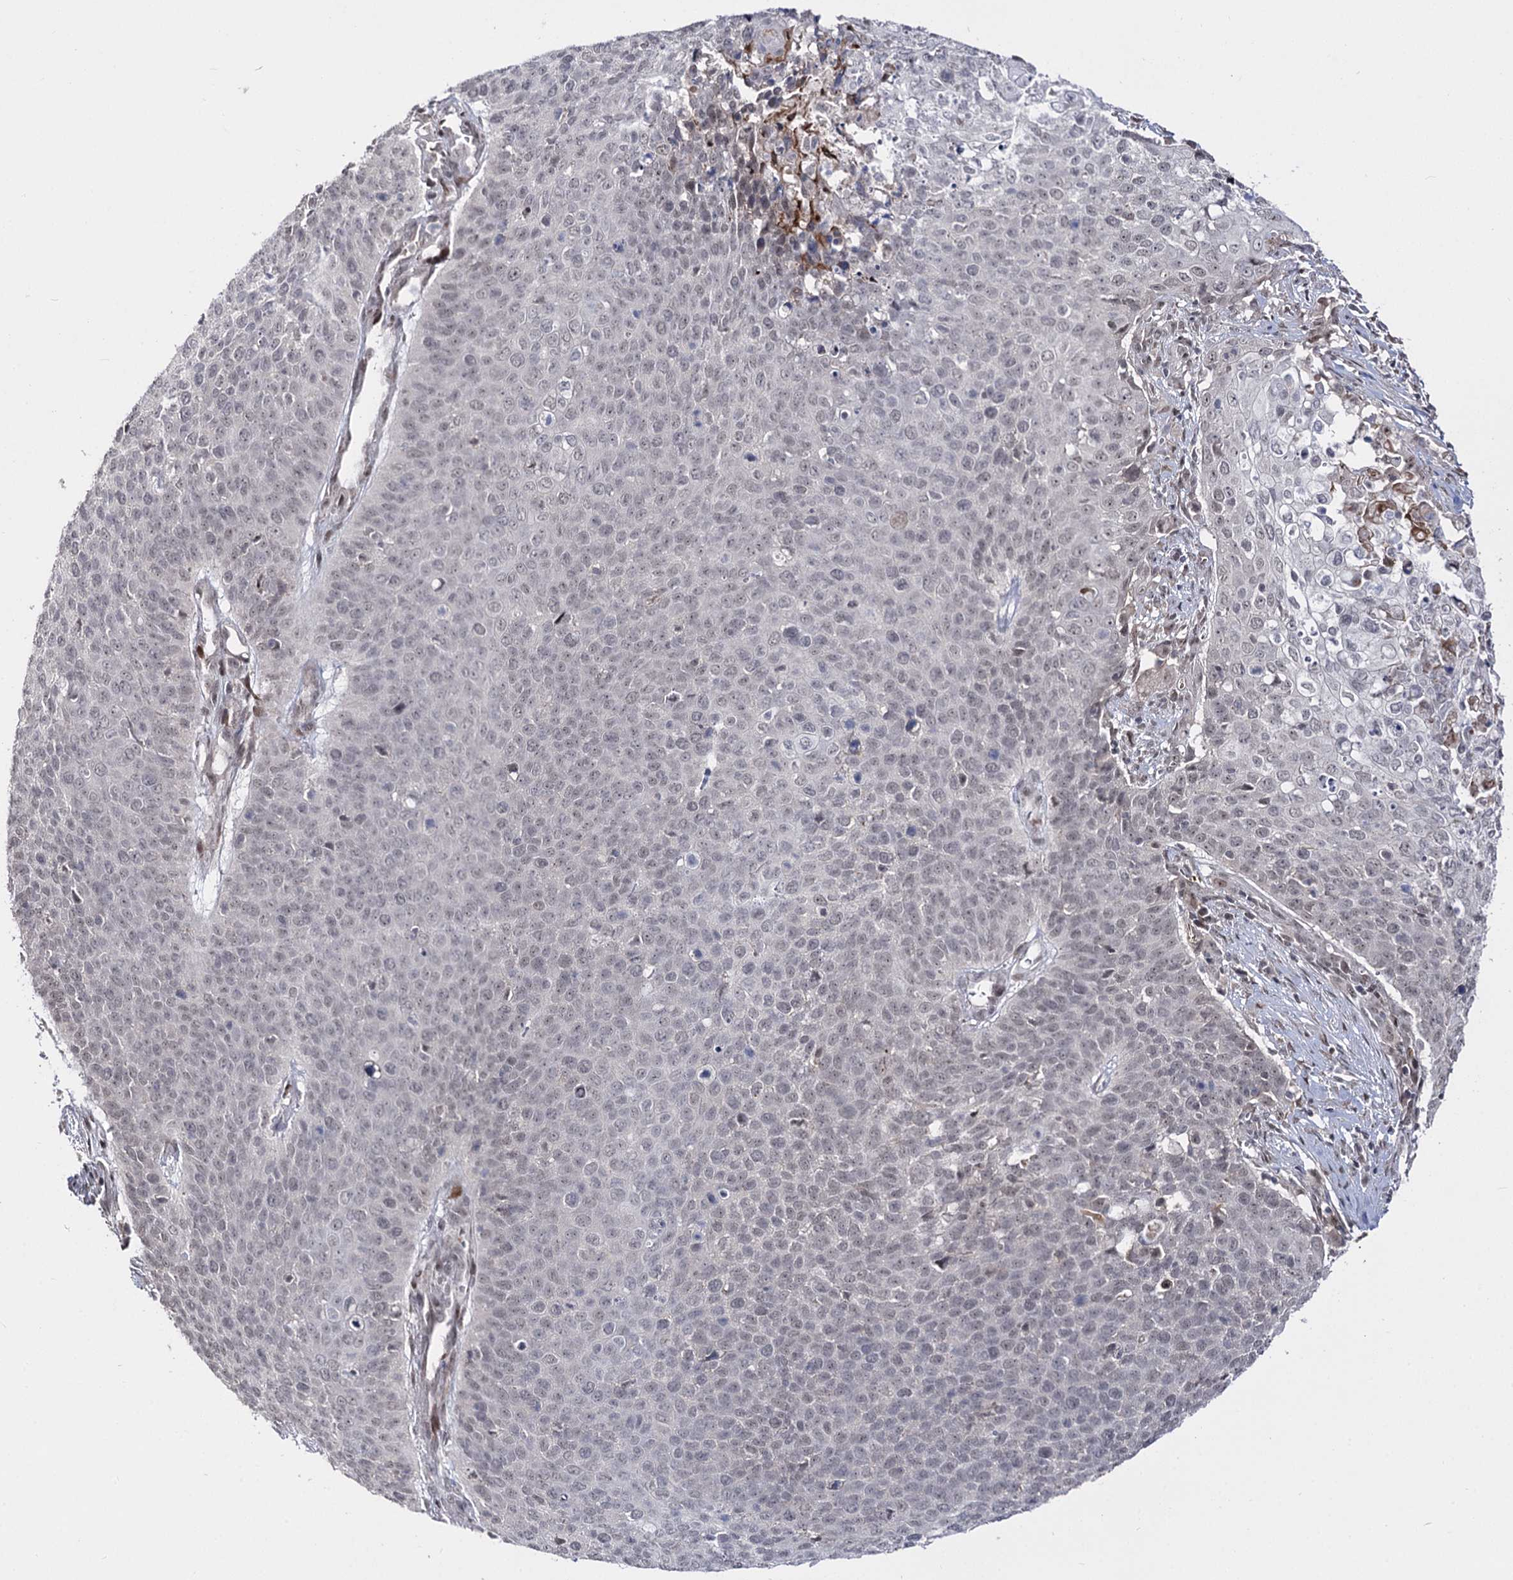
{"staining": {"intensity": "weak", "quantity": "<25%", "location": "nuclear"}, "tissue": "cervical cancer", "cell_type": "Tumor cells", "image_type": "cancer", "snomed": [{"axis": "morphology", "description": "Squamous cell carcinoma, NOS"}, {"axis": "topography", "description": "Cervix"}], "caption": "DAB immunohistochemical staining of cervical cancer (squamous cell carcinoma) demonstrates no significant positivity in tumor cells.", "gene": "STOX1", "patient": {"sex": "female", "age": 39}}